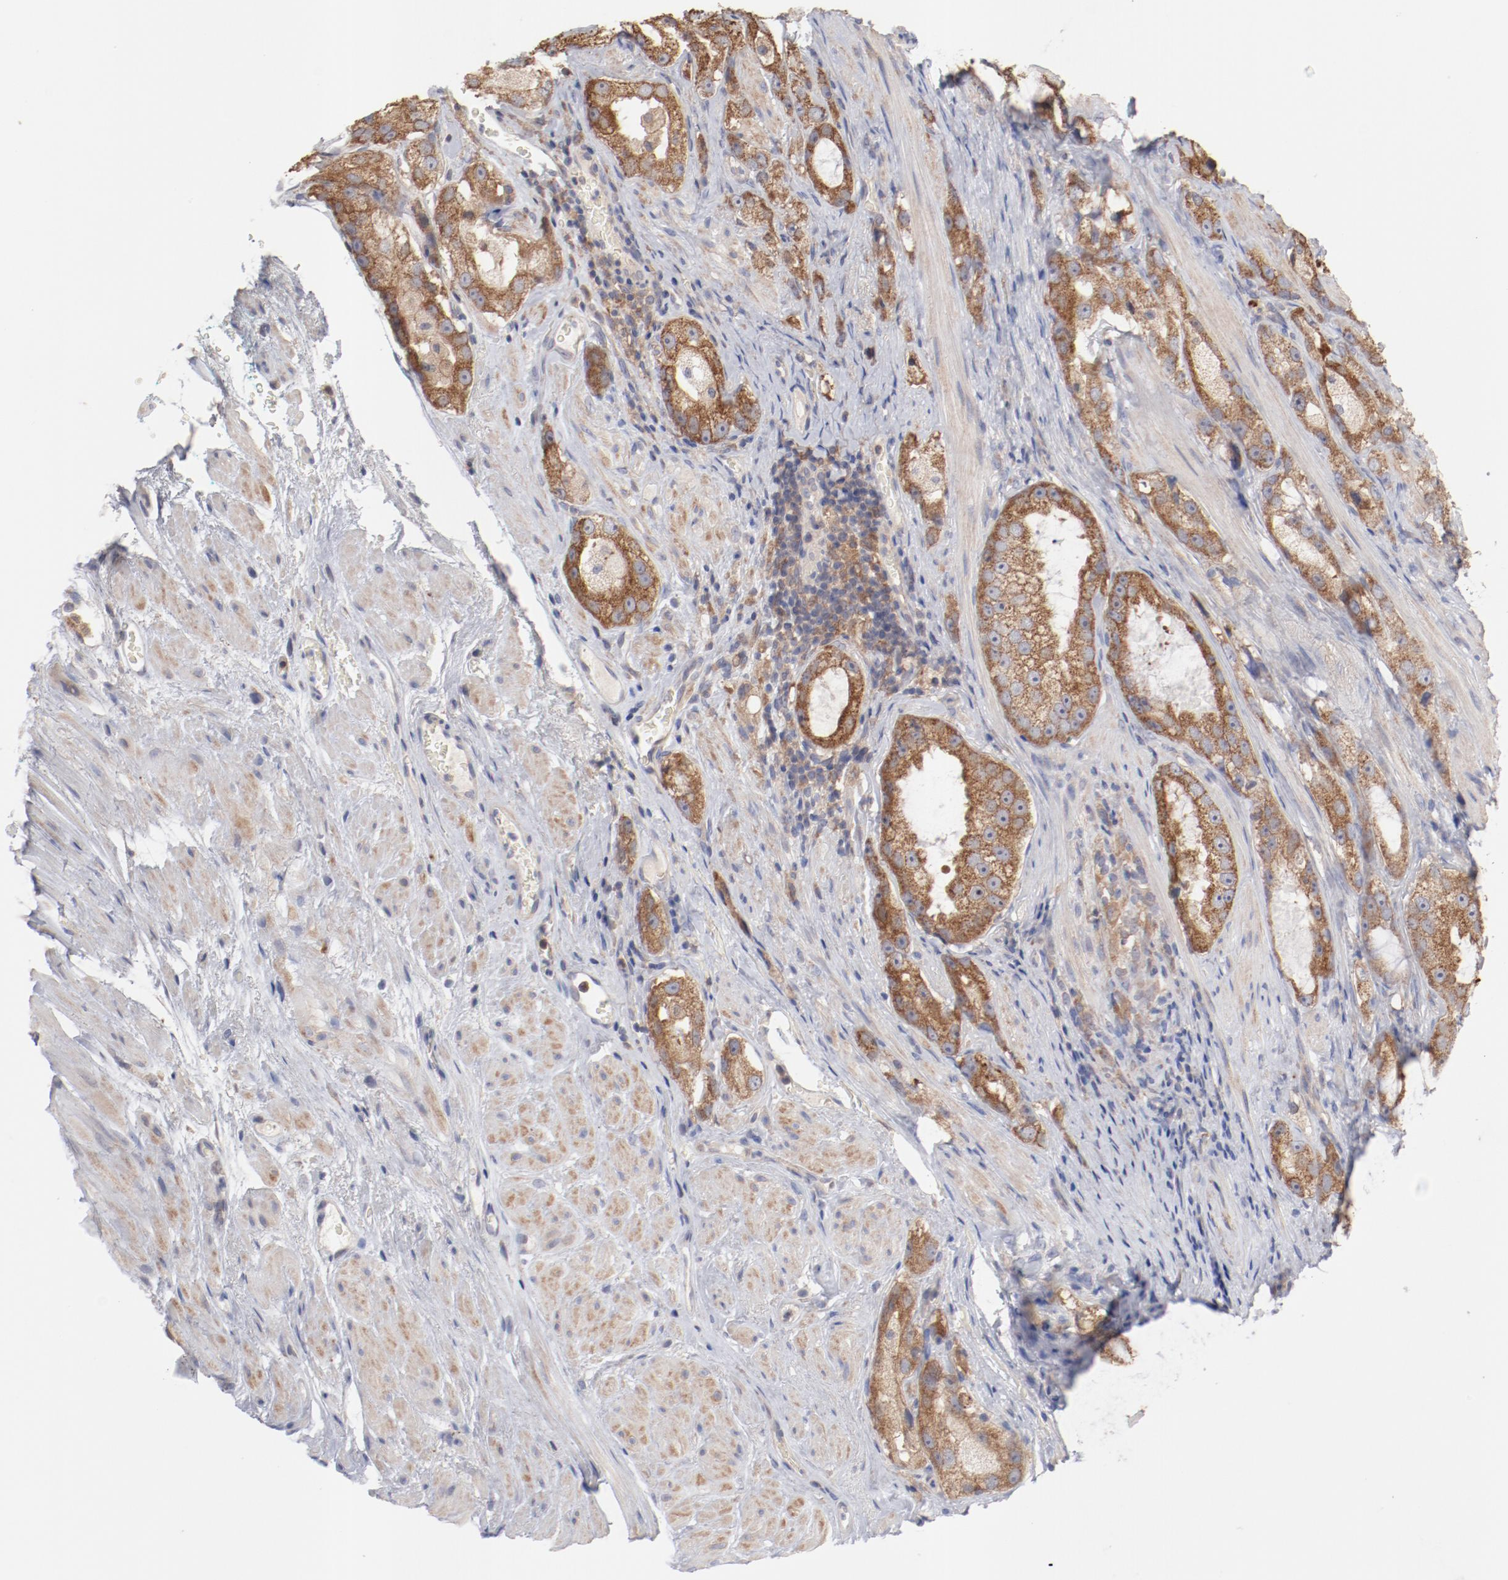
{"staining": {"intensity": "moderate", "quantity": ">75%", "location": "cytoplasmic/membranous"}, "tissue": "prostate cancer", "cell_type": "Tumor cells", "image_type": "cancer", "snomed": [{"axis": "morphology", "description": "Adenocarcinoma, High grade"}, {"axis": "topography", "description": "Prostate"}], "caption": "Protein staining of high-grade adenocarcinoma (prostate) tissue displays moderate cytoplasmic/membranous staining in approximately >75% of tumor cells. (Stains: DAB in brown, nuclei in blue, Microscopy: brightfield microscopy at high magnification).", "gene": "PPFIBP2", "patient": {"sex": "male", "age": 63}}